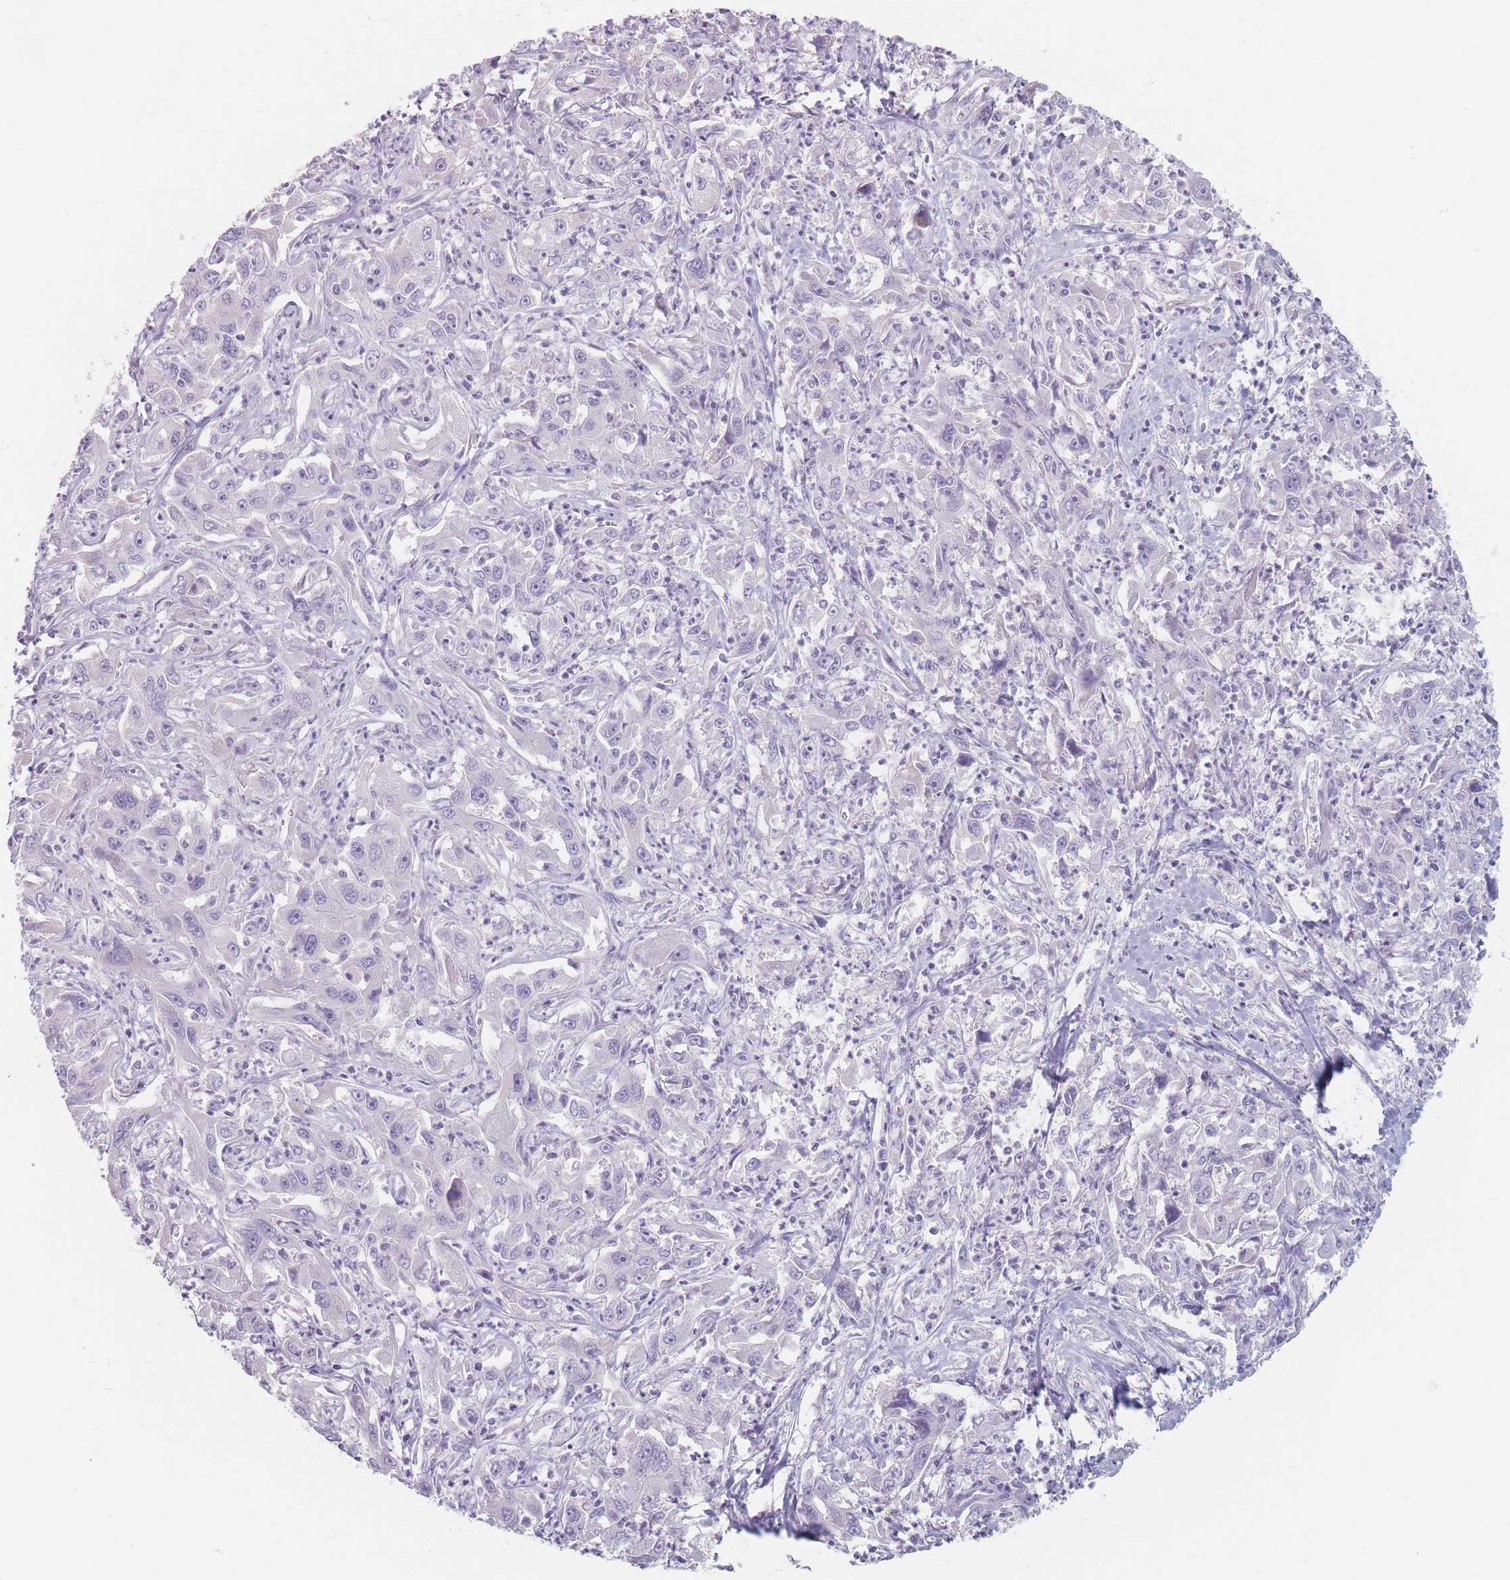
{"staining": {"intensity": "negative", "quantity": "none", "location": "none"}, "tissue": "liver cancer", "cell_type": "Tumor cells", "image_type": "cancer", "snomed": [{"axis": "morphology", "description": "Carcinoma, Hepatocellular, NOS"}, {"axis": "topography", "description": "Liver"}], "caption": "Tumor cells are negative for brown protein staining in liver cancer (hepatocellular carcinoma).", "gene": "PIGM", "patient": {"sex": "male", "age": 63}}